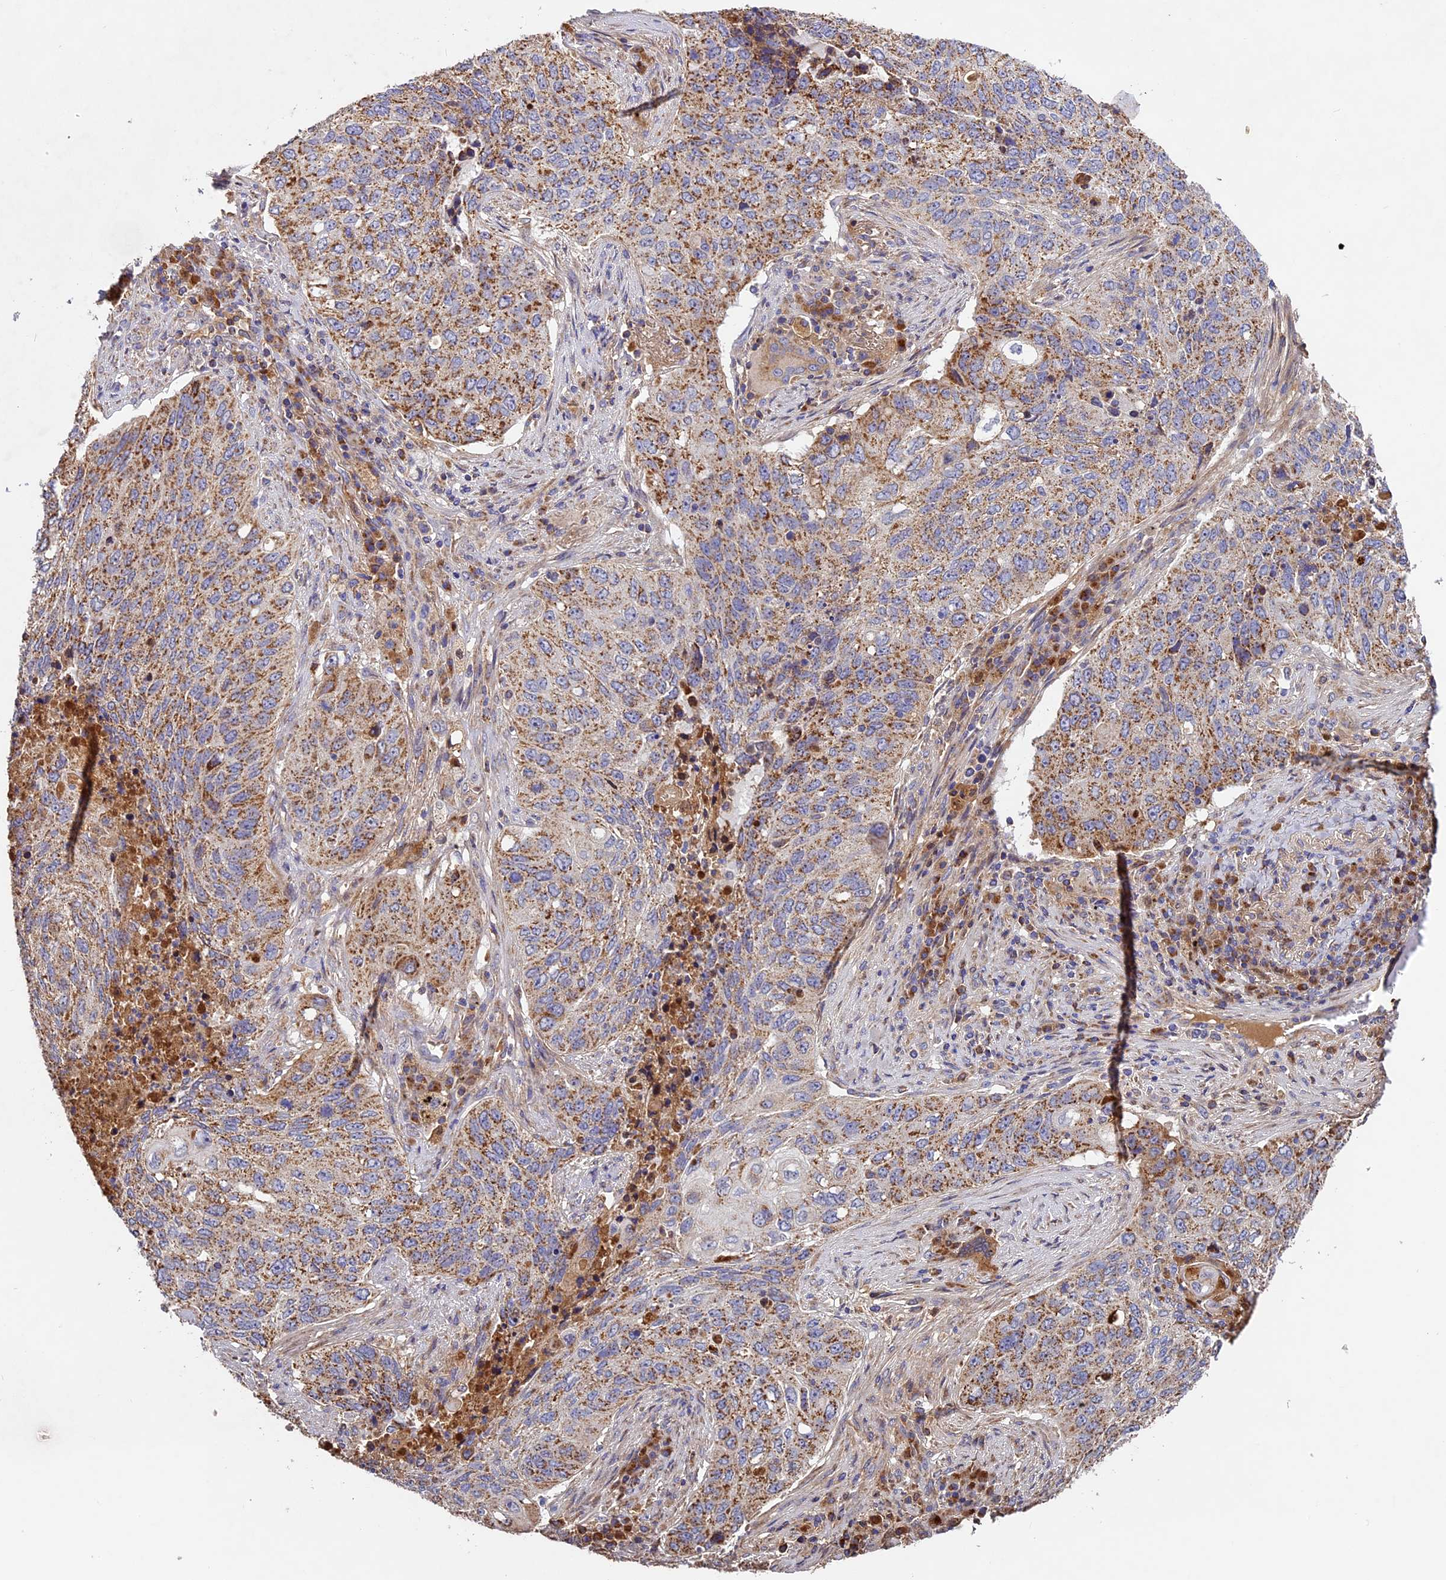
{"staining": {"intensity": "moderate", "quantity": ">75%", "location": "cytoplasmic/membranous"}, "tissue": "lung cancer", "cell_type": "Tumor cells", "image_type": "cancer", "snomed": [{"axis": "morphology", "description": "Squamous cell carcinoma, NOS"}, {"axis": "topography", "description": "Lung"}], "caption": "Protein expression by immunohistochemistry (IHC) demonstrates moderate cytoplasmic/membranous expression in approximately >75% of tumor cells in squamous cell carcinoma (lung).", "gene": "OCEL1", "patient": {"sex": "female", "age": 63}}